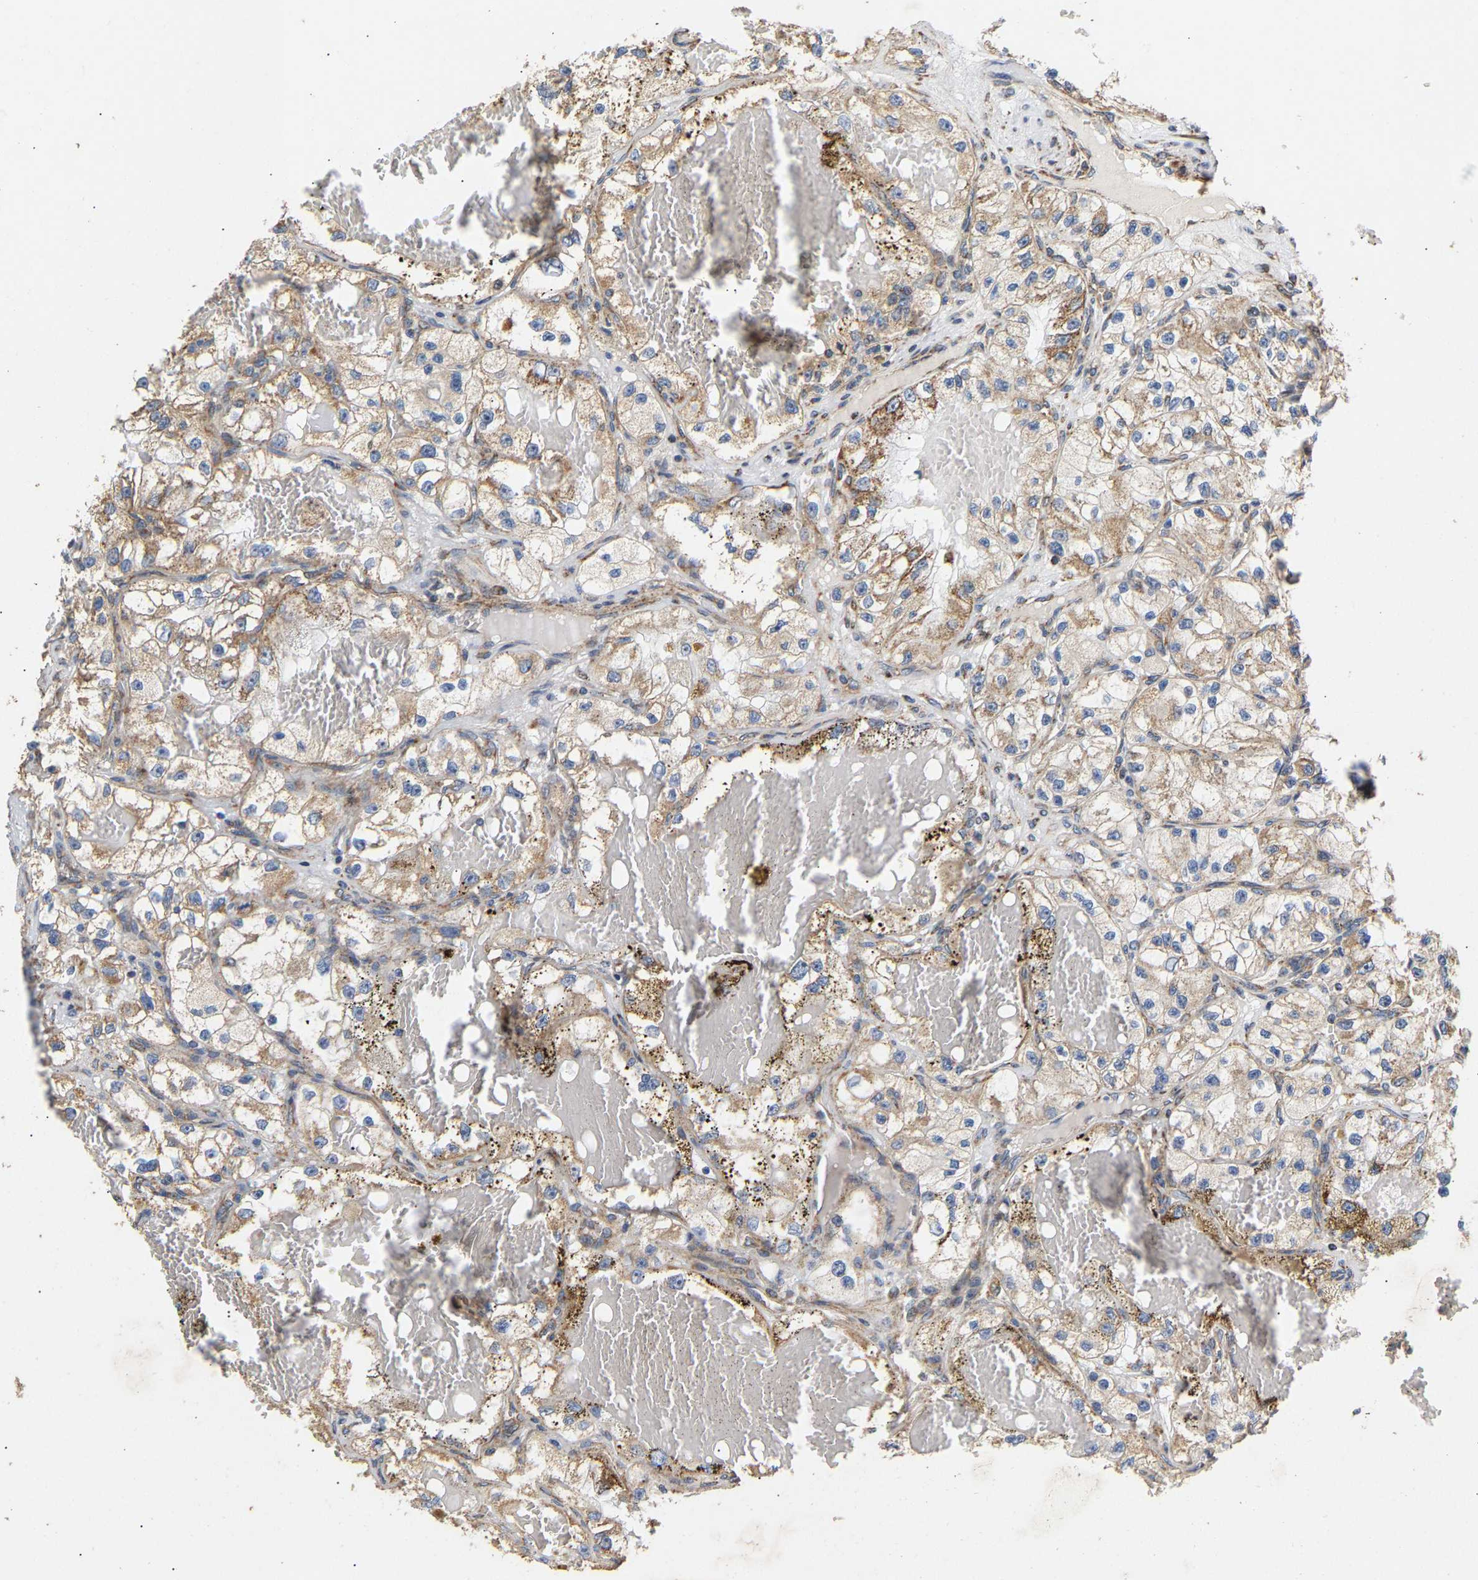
{"staining": {"intensity": "moderate", "quantity": ">75%", "location": "cytoplasmic/membranous"}, "tissue": "renal cancer", "cell_type": "Tumor cells", "image_type": "cancer", "snomed": [{"axis": "morphology", "description": "Adenocarcinoma, NOS"}, {"axis": "topography", "description": "Kidney"}], "caption": "Renal adenocarcinoma tissue exhibits moderate cytoplasmic/membranous expression in approximately >75% of tumor cells, visualized by immunohistochemistry.", "gene": "TMEM168", "patient": {"sex": "female", "age": 57}}